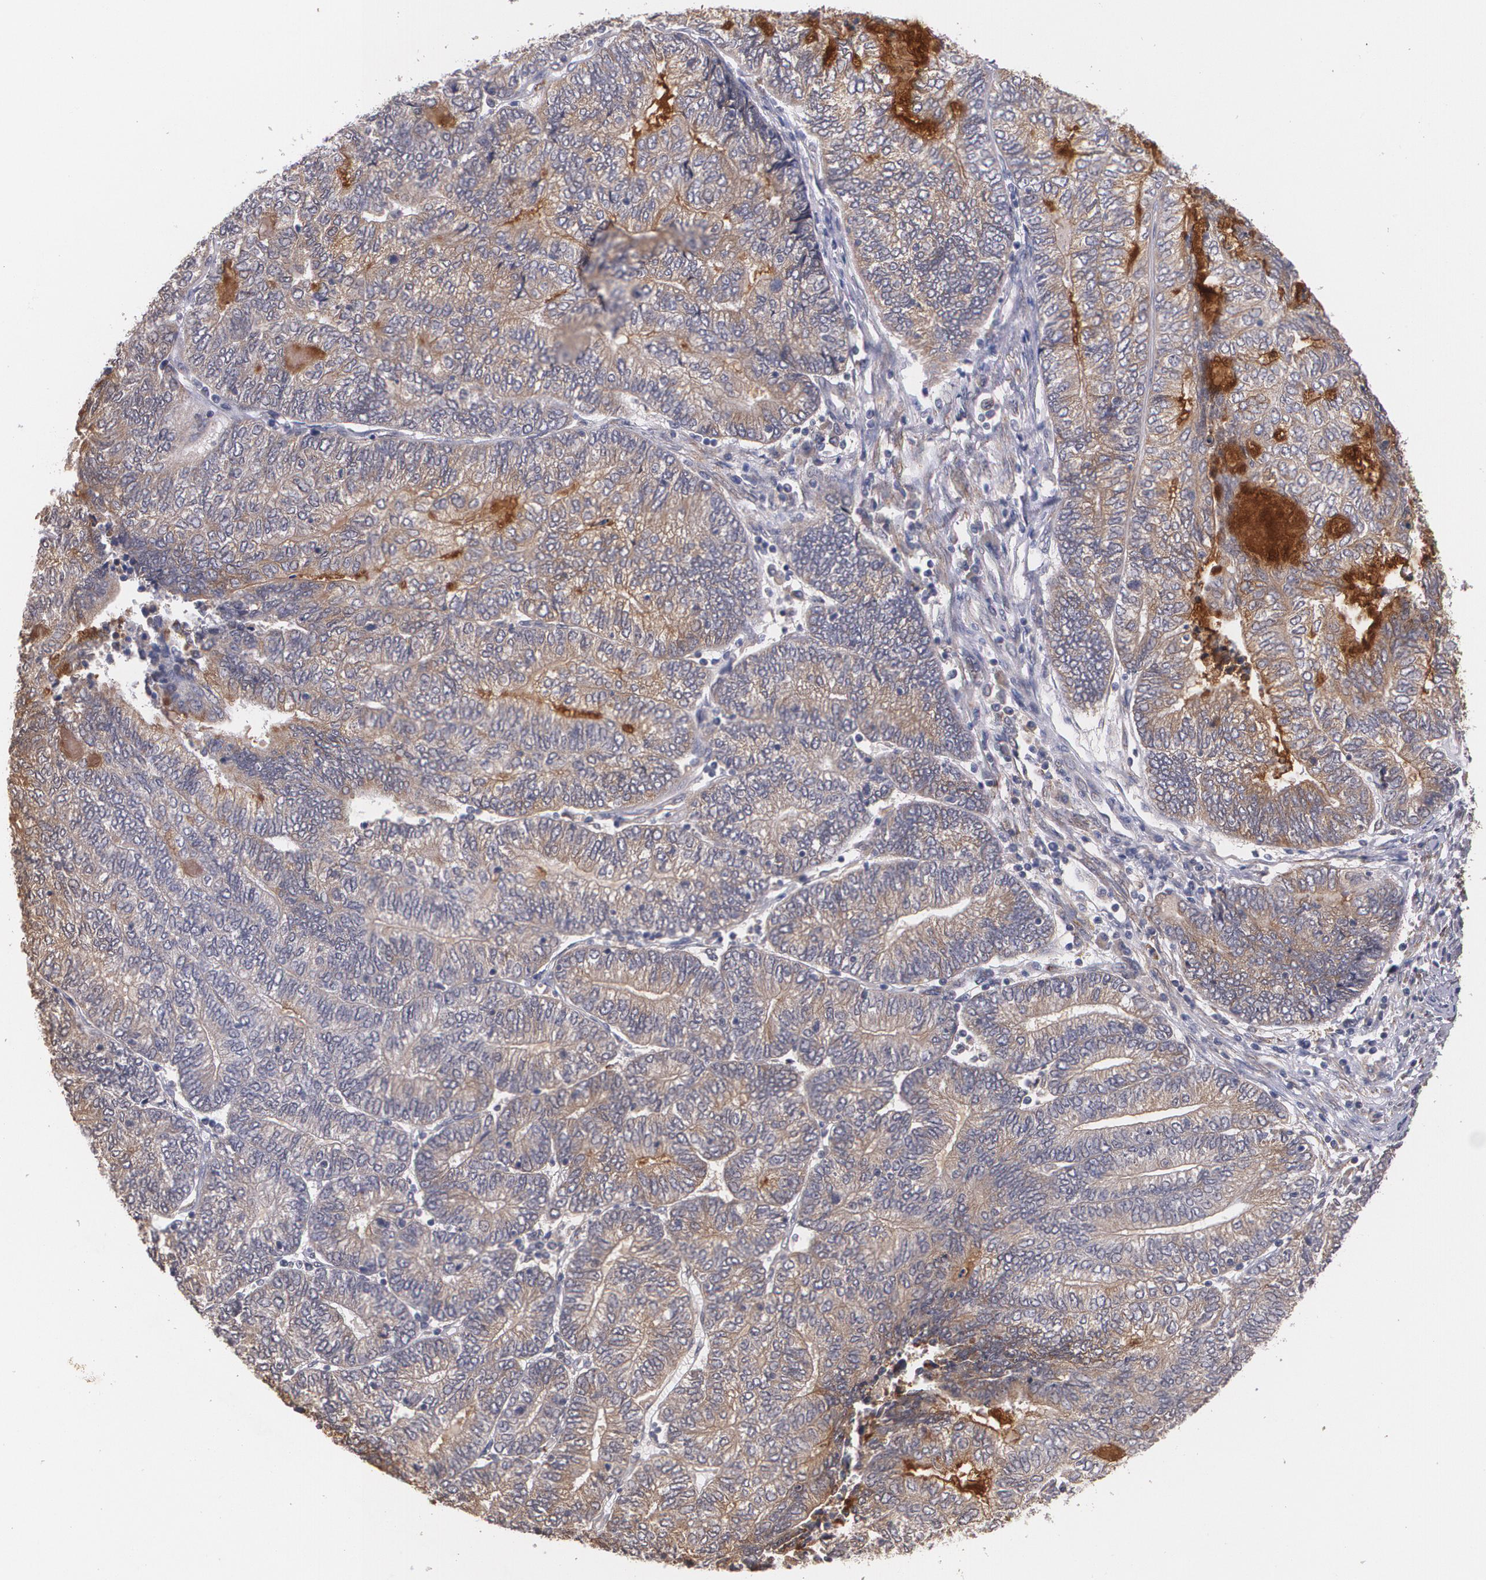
{"staining": {"intensity": "weak", "quantity": "25%-75%", "location": "cytoplasmic/membranous"}, "tissue": "endometrial cancer", "cell_type": "Tumor cells", "image_type": "cancer", "snomed": [{"axis": "morphology", "description": "Adenocarcinoma, NOS"}, {"axis": "topography", "description": "Uterus"}, {"axis": "topography", "description": "Endometrium"}], "caption": "The image shows immunohistochemical staining of adenocarcinoma (endometrial). There is weak cytoplasmic/membranous staining is seen in about 25%-75% of tumor cells.", "gene": "IFNGR2", "patient": {"sex": "female", "age": 70}}